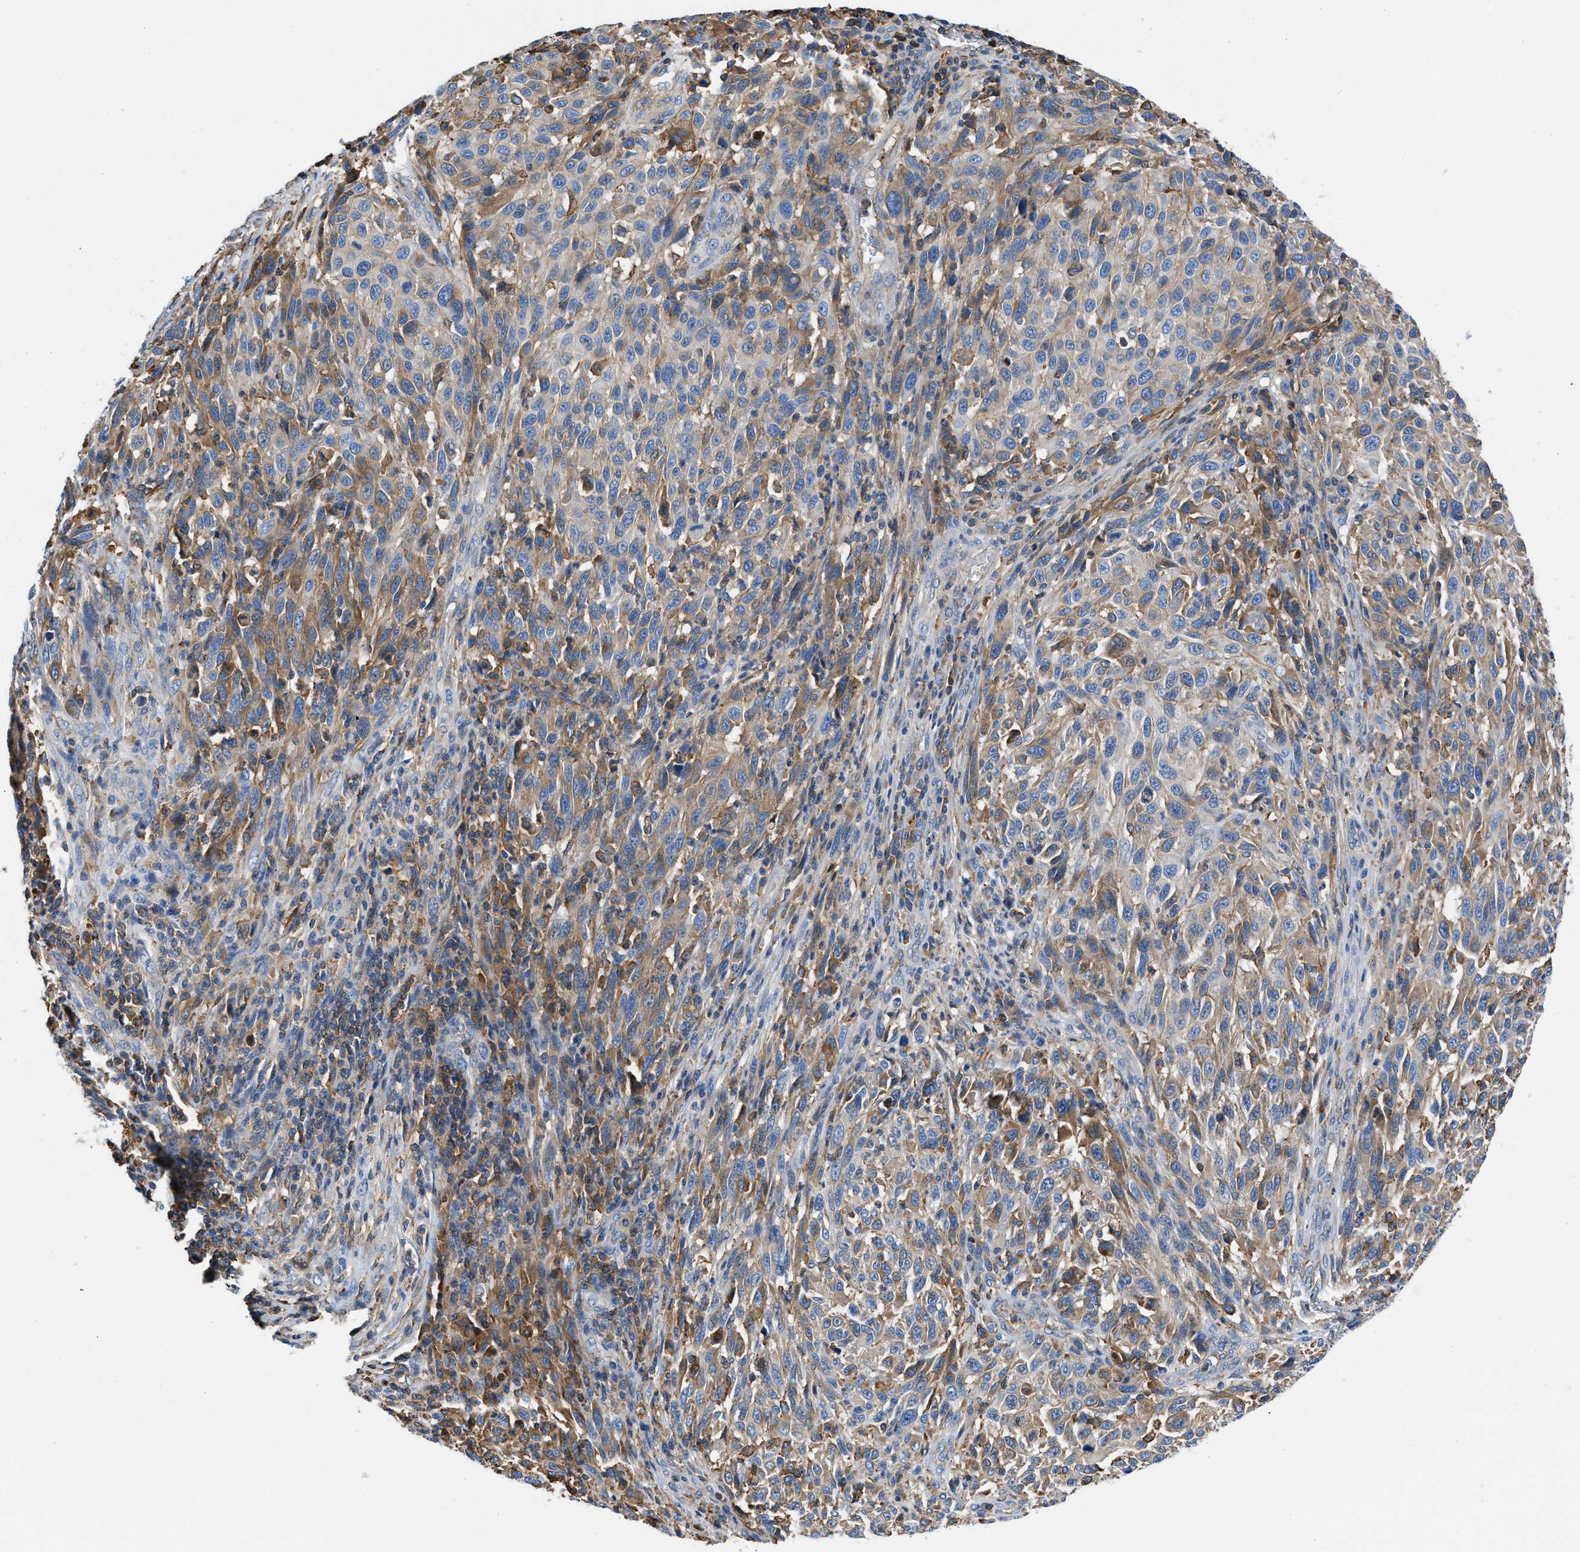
{"staining": {"intensity": "weak", "quantity": "25%-75%", "location": "cytoplasmic/membranous"}, "tissue": "melanoma", "cell_type": "Tumor cells", "image_type": "cancer", "snomed": [{"axis": "morphology", "description": "Malignant melanoma, Metastatic site"}, {"axis": "topography", "description": "Lymph node"}], "caption": "Human melanoma stained with a brown dye exhibits weak cytoplasmic/membranous positive expression in approximately 25%-75% of tumor cells.", "gene": "ATP6V0D1", "patient": {"sex": "male", "age": 61}}